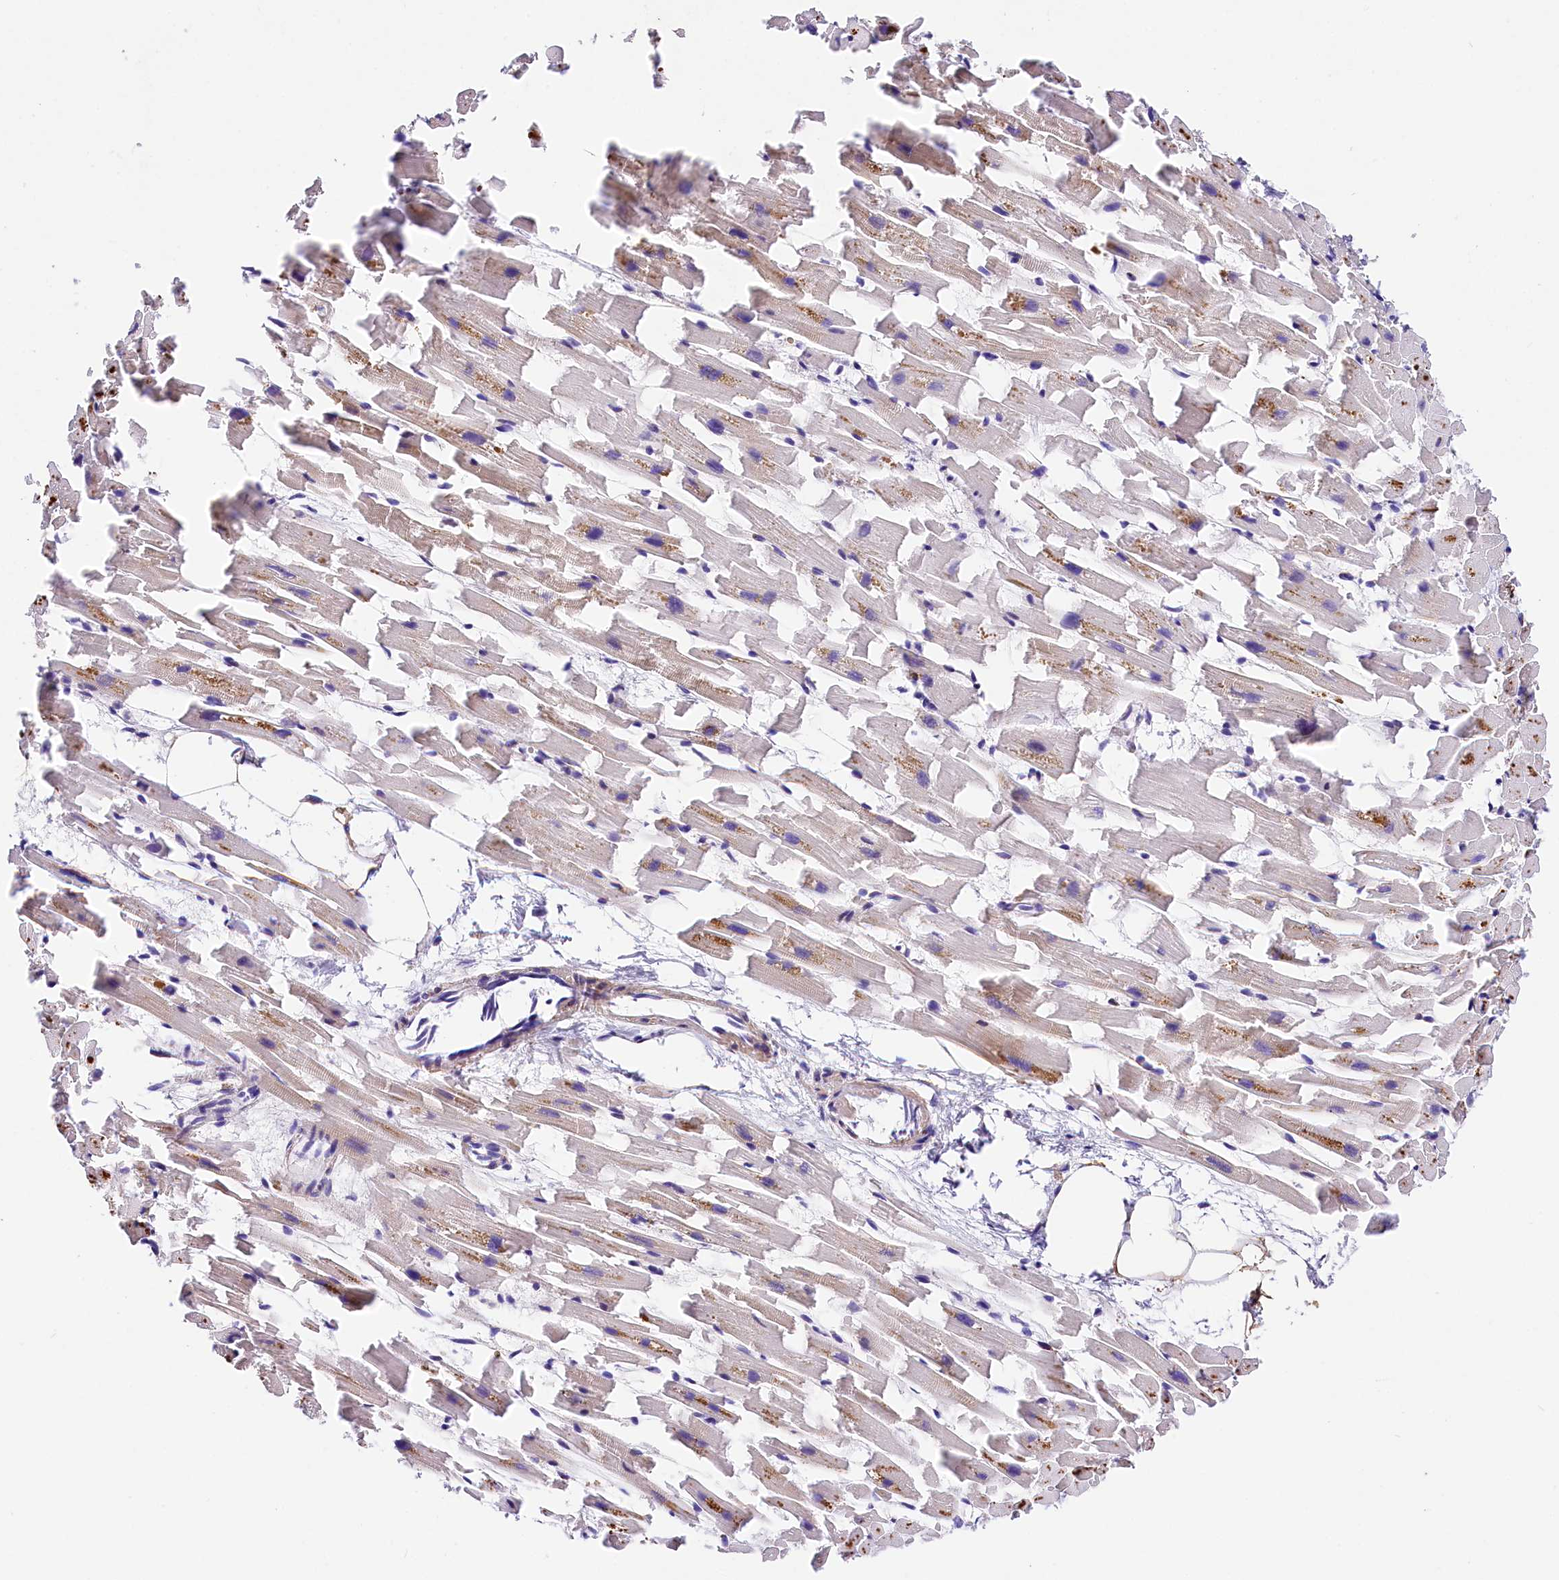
{"staining": {"intensity": "moderate", "quantity": "25%-75%", "location": "cytoplasmic/membranous"}, "tissue": "heart muscle", "cell_type": "Cardiomyocytes", "image_type": "normal", "snomed": [{"axis": "morphology", "description": "Normal tissue, NOS"}, {"axis": "topography", "description": "Heart"}], "caption": "Immunohistochemical staining of normal heart muscle demonstrates medium levels of moderate cytoplasmic/membranous staining in about 25%-75% of cardiomyocytes.", "gene": "ITGA1", "patient": {"sex": "female", "age": 64}}